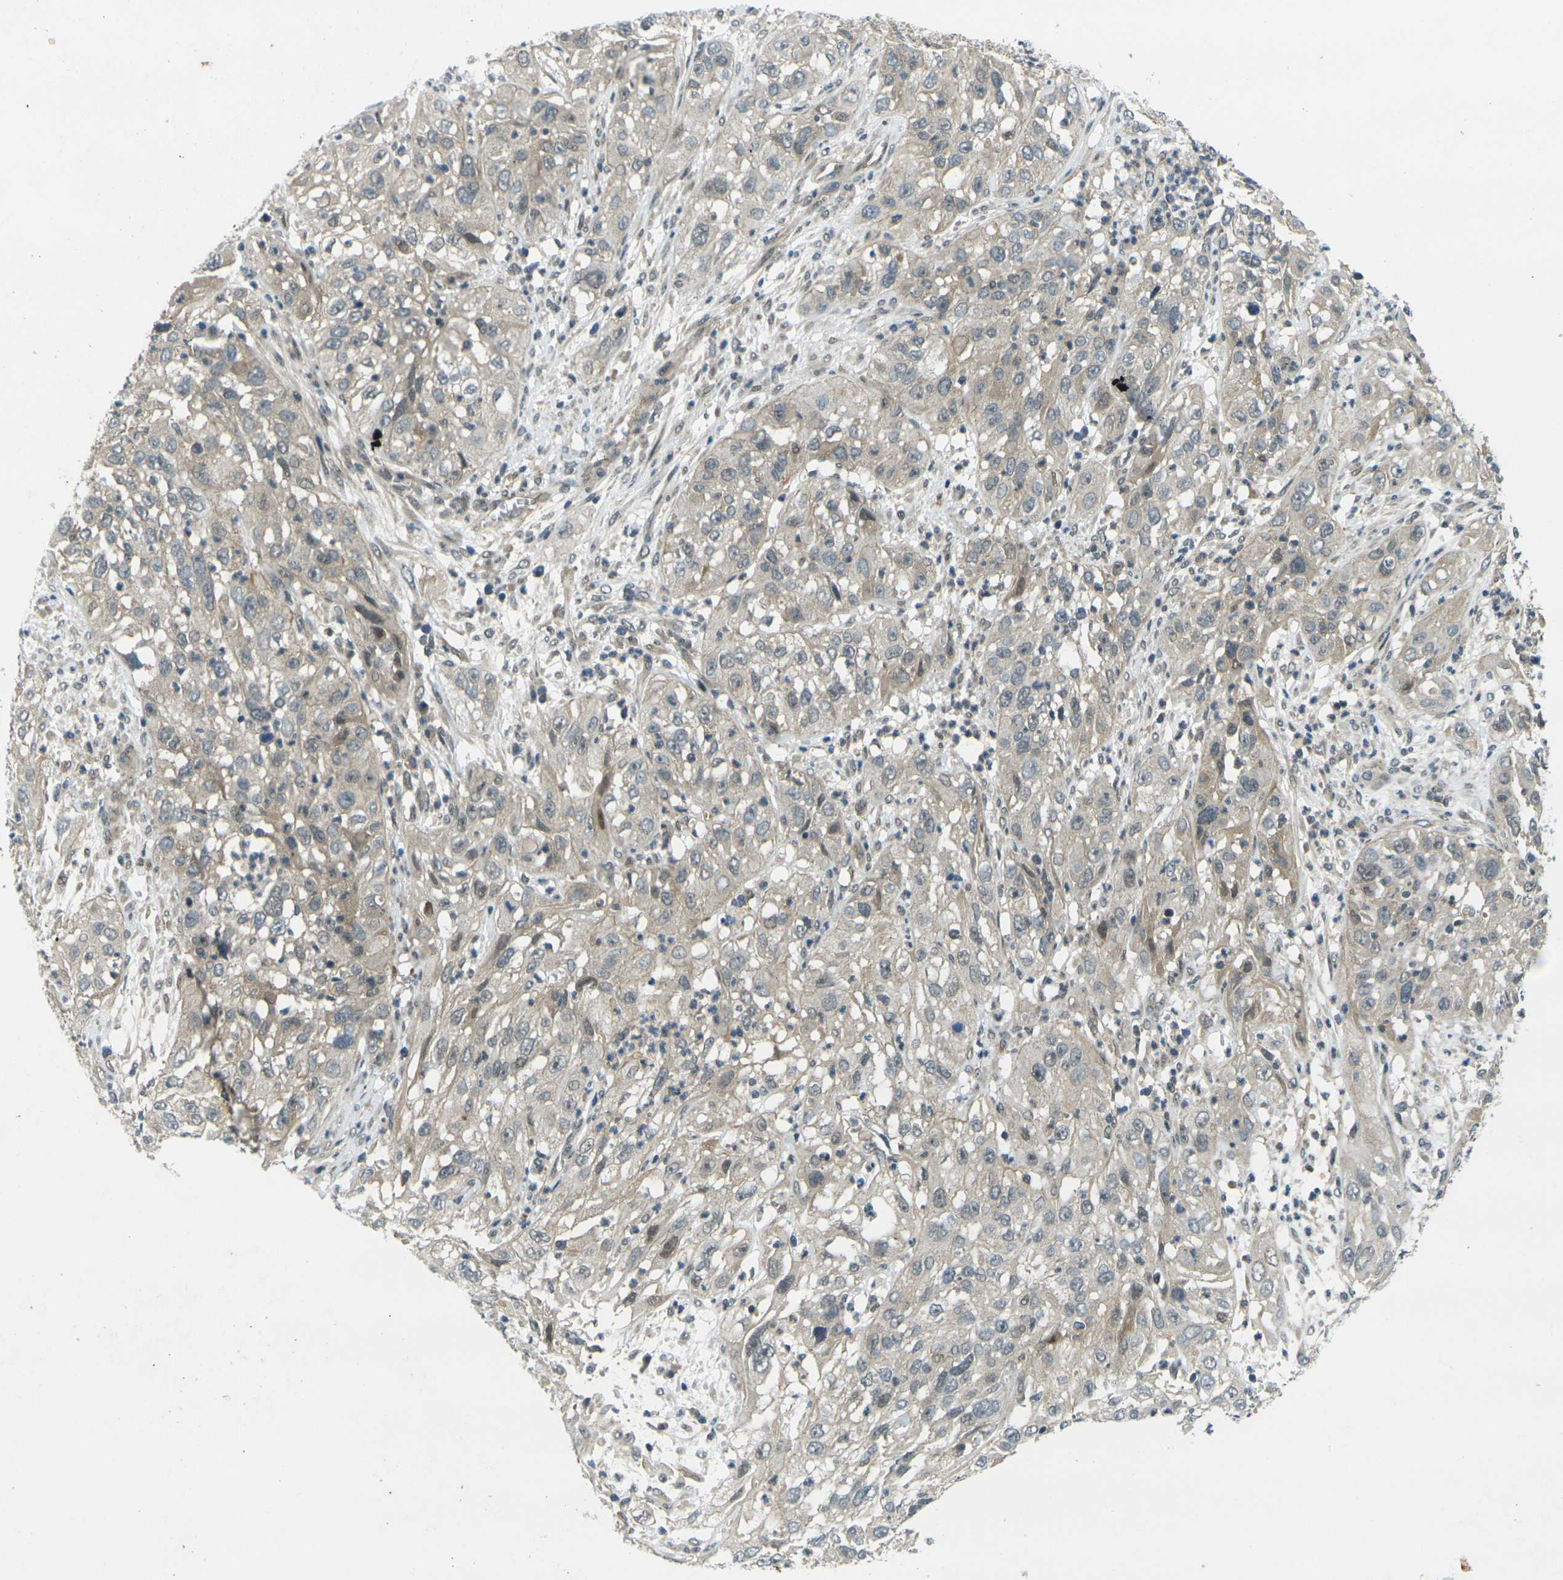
{"staining": {"intensity": "weak", "quantity": "25%-75%", "location": "cytoplasmic/membranous"}, "tissue": "cervical cancer", "cell_type": "Tumor cells", "image_type": "cancer", "snomed": [{"axis": "morphology", "description": "Squamous cell carcinoma, NOS"}, {"axis": "topography", "description": "Cervix"}], "caption": "Cervical cancer (squamous cell carcinoma) stained with DAB IHC displays low levels of weak cytoplasmic/membranous expression in approximately 25%-75% of tumor cells.", "gene": "KCTD10", "patient": {"sex": "female", "age": 32}}